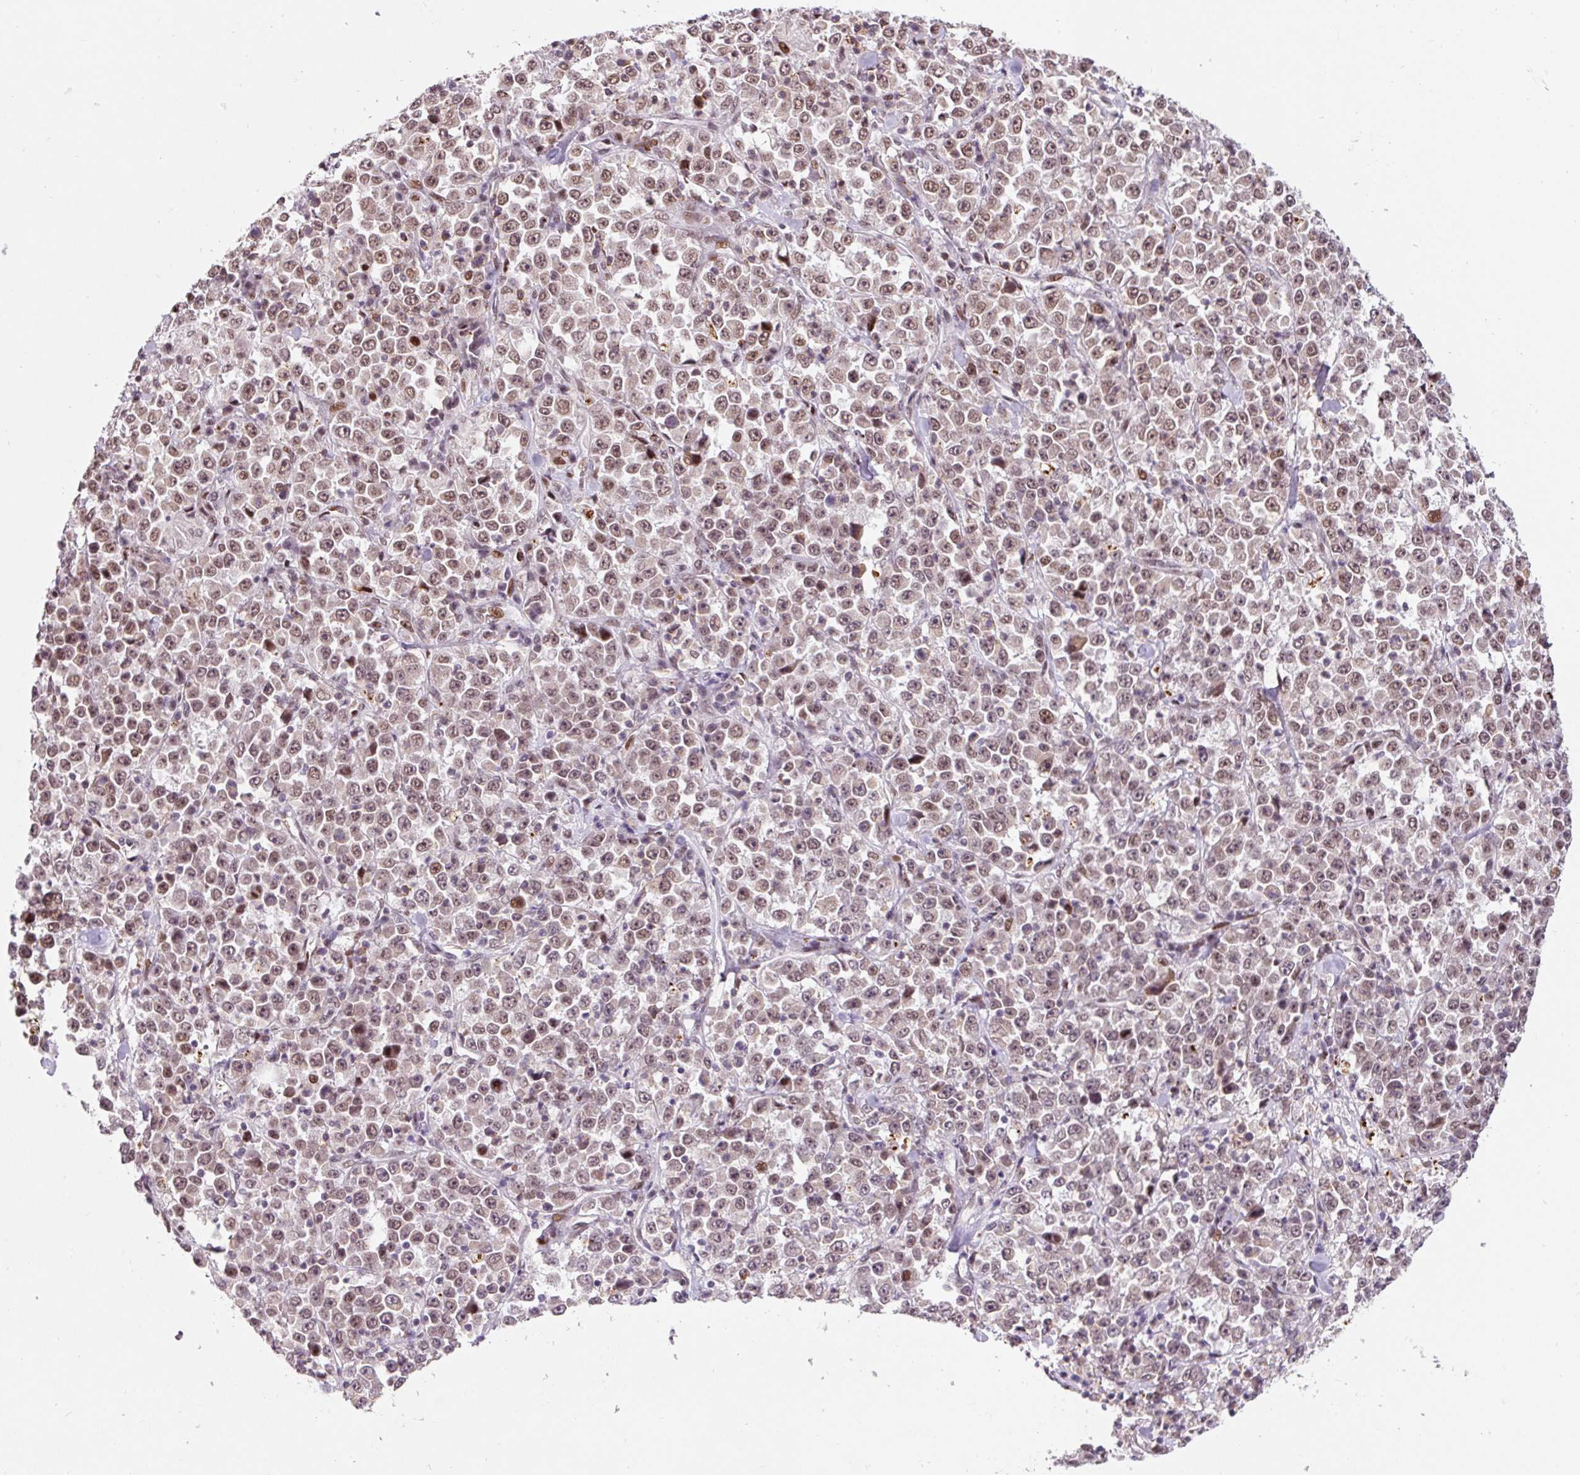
{"staining": {"intensity": "moderate", "quantity": ">75%", "location": "nuclear"}, "tissue": "stomach cancer", "cell_type": "Tumor cells", "image_type": "cancer", "snomed": [{"axis": "morphology", "description": "Normal tissue, NOS"}, {"axis": "morphology", "description": "Adenocarcinoma, NOS"}, {"axis": "topography", "description": "Stomach, upper"}, {"axis": "topography", "description": "Stomach"}], "caption": "Moderate nuclear staining is present in approximately >75% of tumor cells in adenocarcinoma (stomach).", "gene": "CCNL2", "patient": {"sex": "male", "age": 59}}